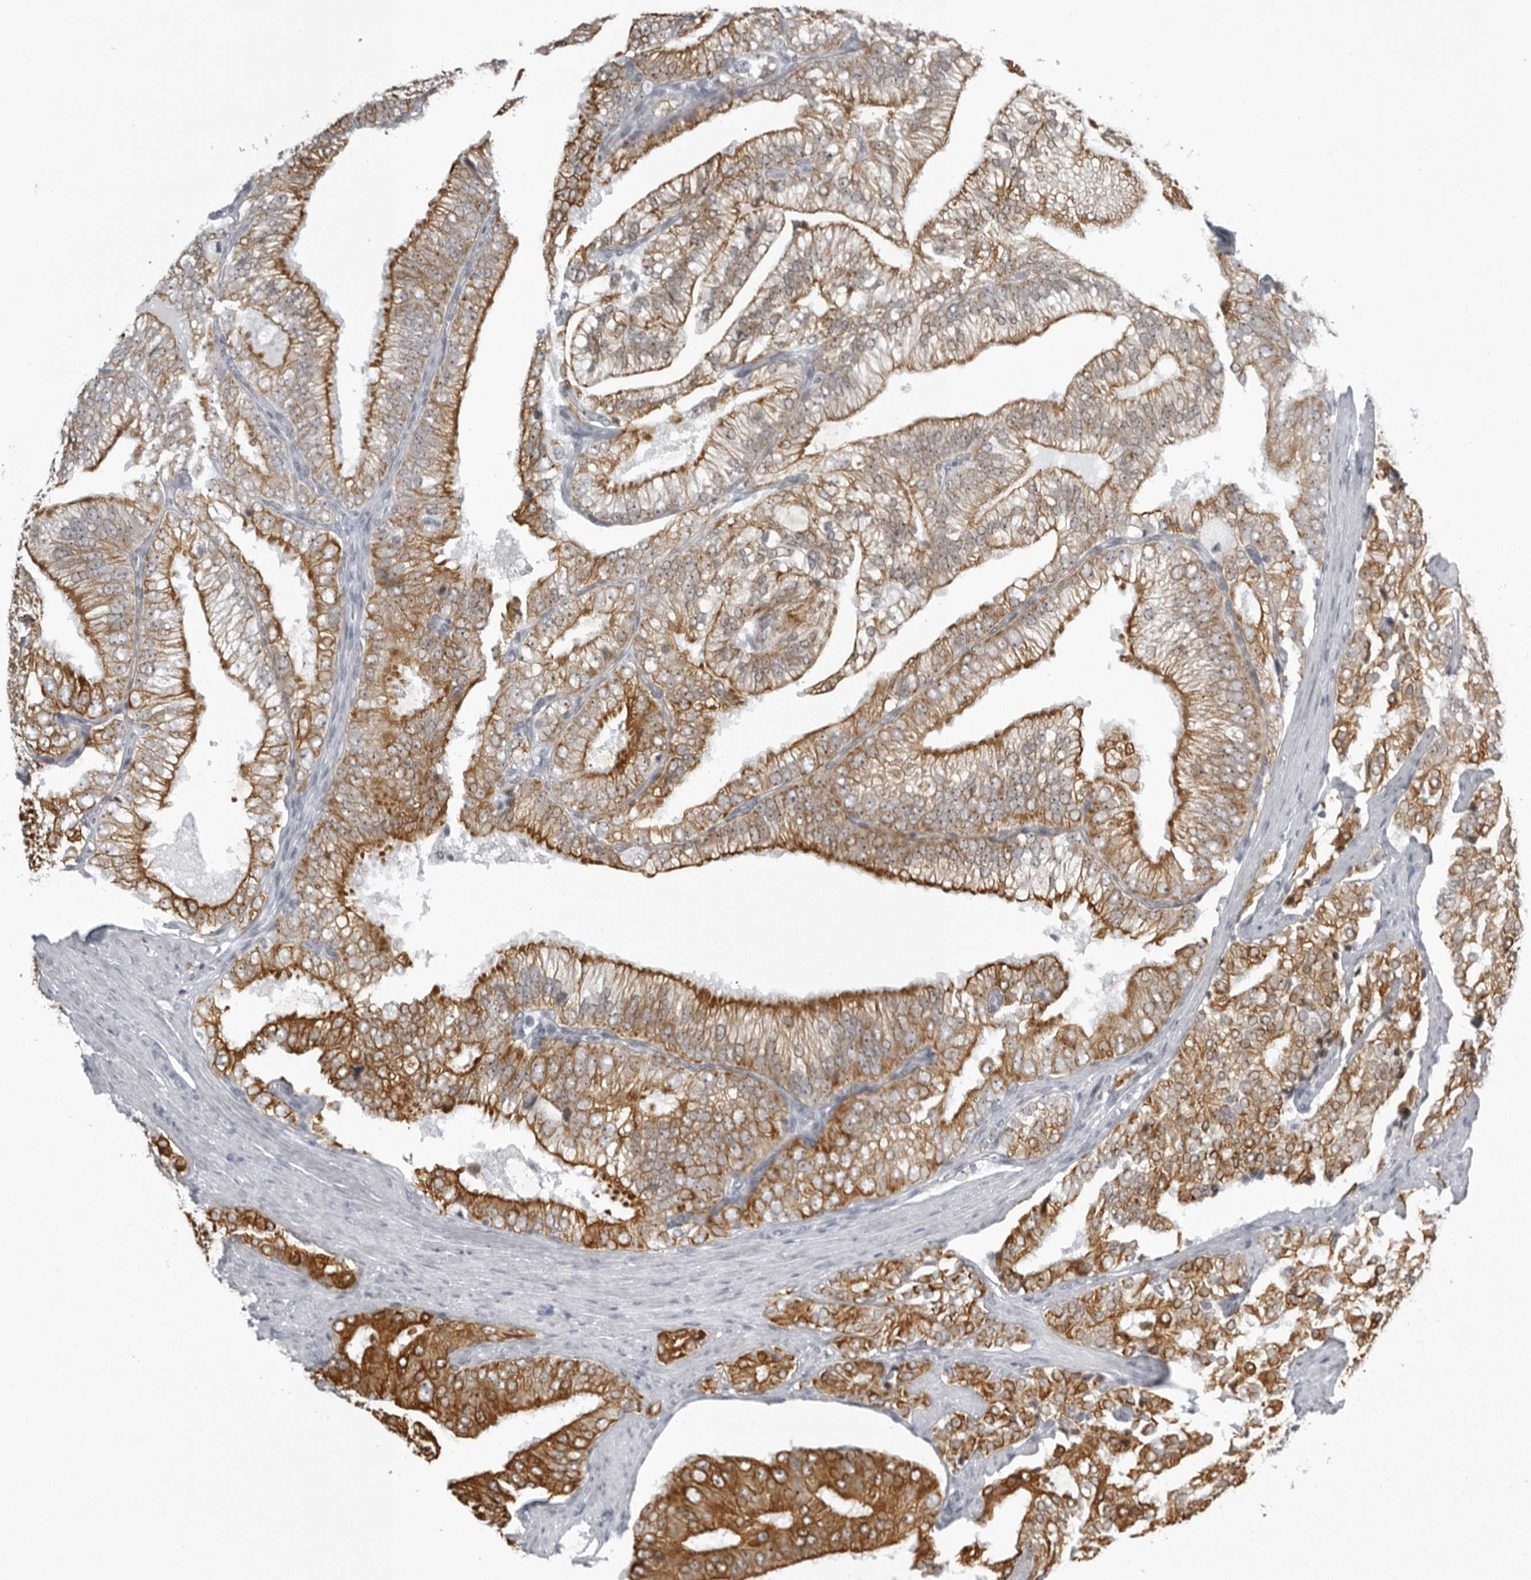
{"staining": {"intensity": "moderate", "quantity": ">75%", "location": "cytoplasmic/membranous"}, "tissue": "prostate cancer", "cell_type": "Tumor cells", "image_type": "cancer", "snomed": [{"axis": "morphology", "description": "Adenocarcinoma, High grade"}, {"axis": "topography", "description": "Prostate"}], "caption": "IHC of human high-grade adenocarcinoma (prostate) shows medium levels of moderate cytoplasmic/membranous positivity in about >75% of tumor cells.", "gene": "UROD", "patient": {"sex": "male", "age": 58}}